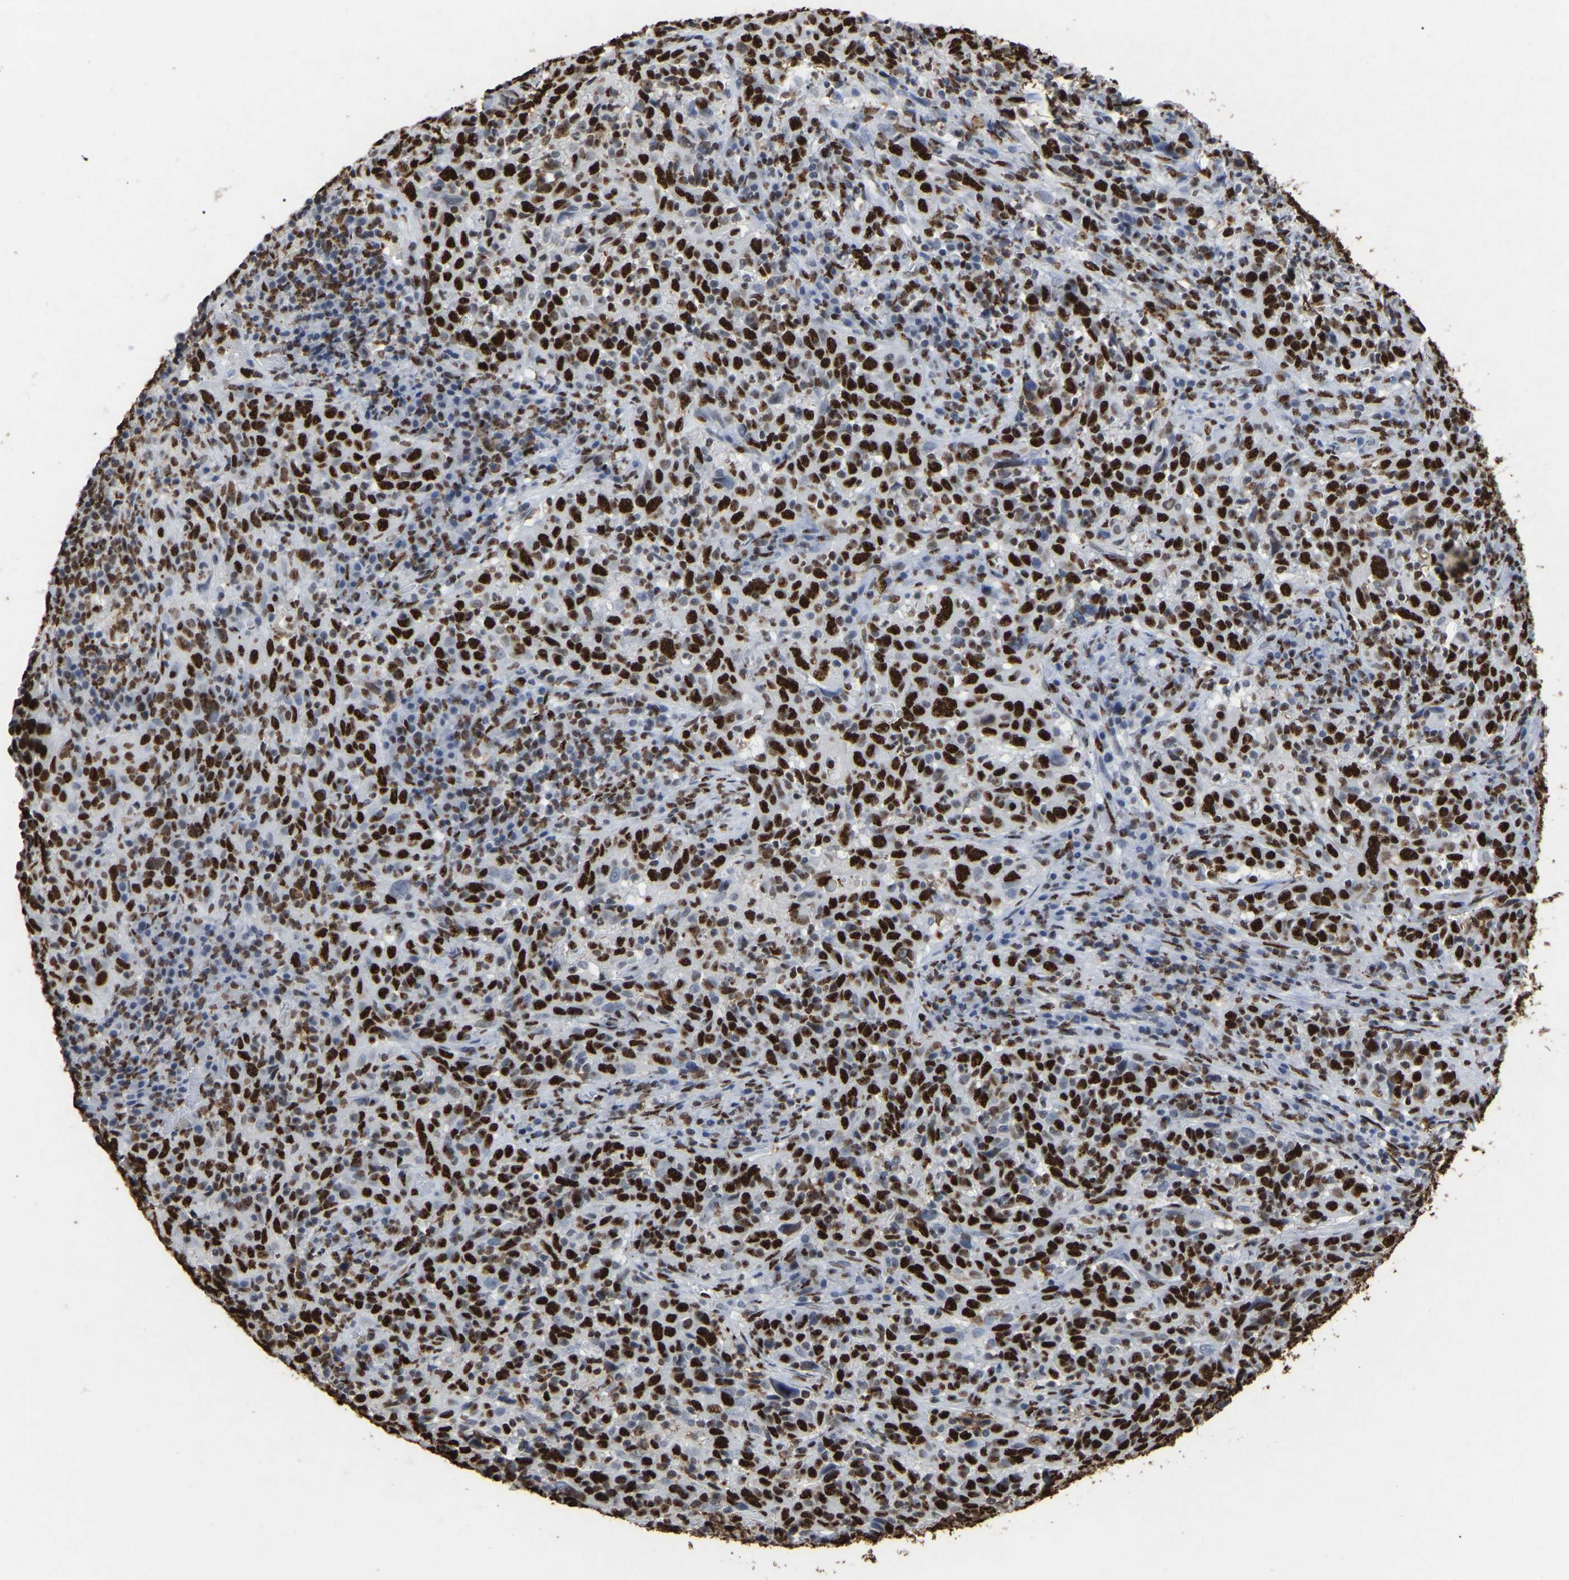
{"staining": {"intensity": "strong", "quantity": ">75%", "location": "nuclear"}, "tissue": "cervical cancer", "cell_type": "Tumor cells", "image_type": "cancer", "snomed": [{"axis": "morphology", "description": "Squamous cell carcinoma, NOS"}, {"axis": "topography", "description": "Cervix"}], "caption": "The immunohistochemical stain highlights strong nuclear positivity in tumor cells of squamous cell carcinoma (cervical) tissue.", "gene": "RBL2", "patient": {"sex": "female", "age": 46}}